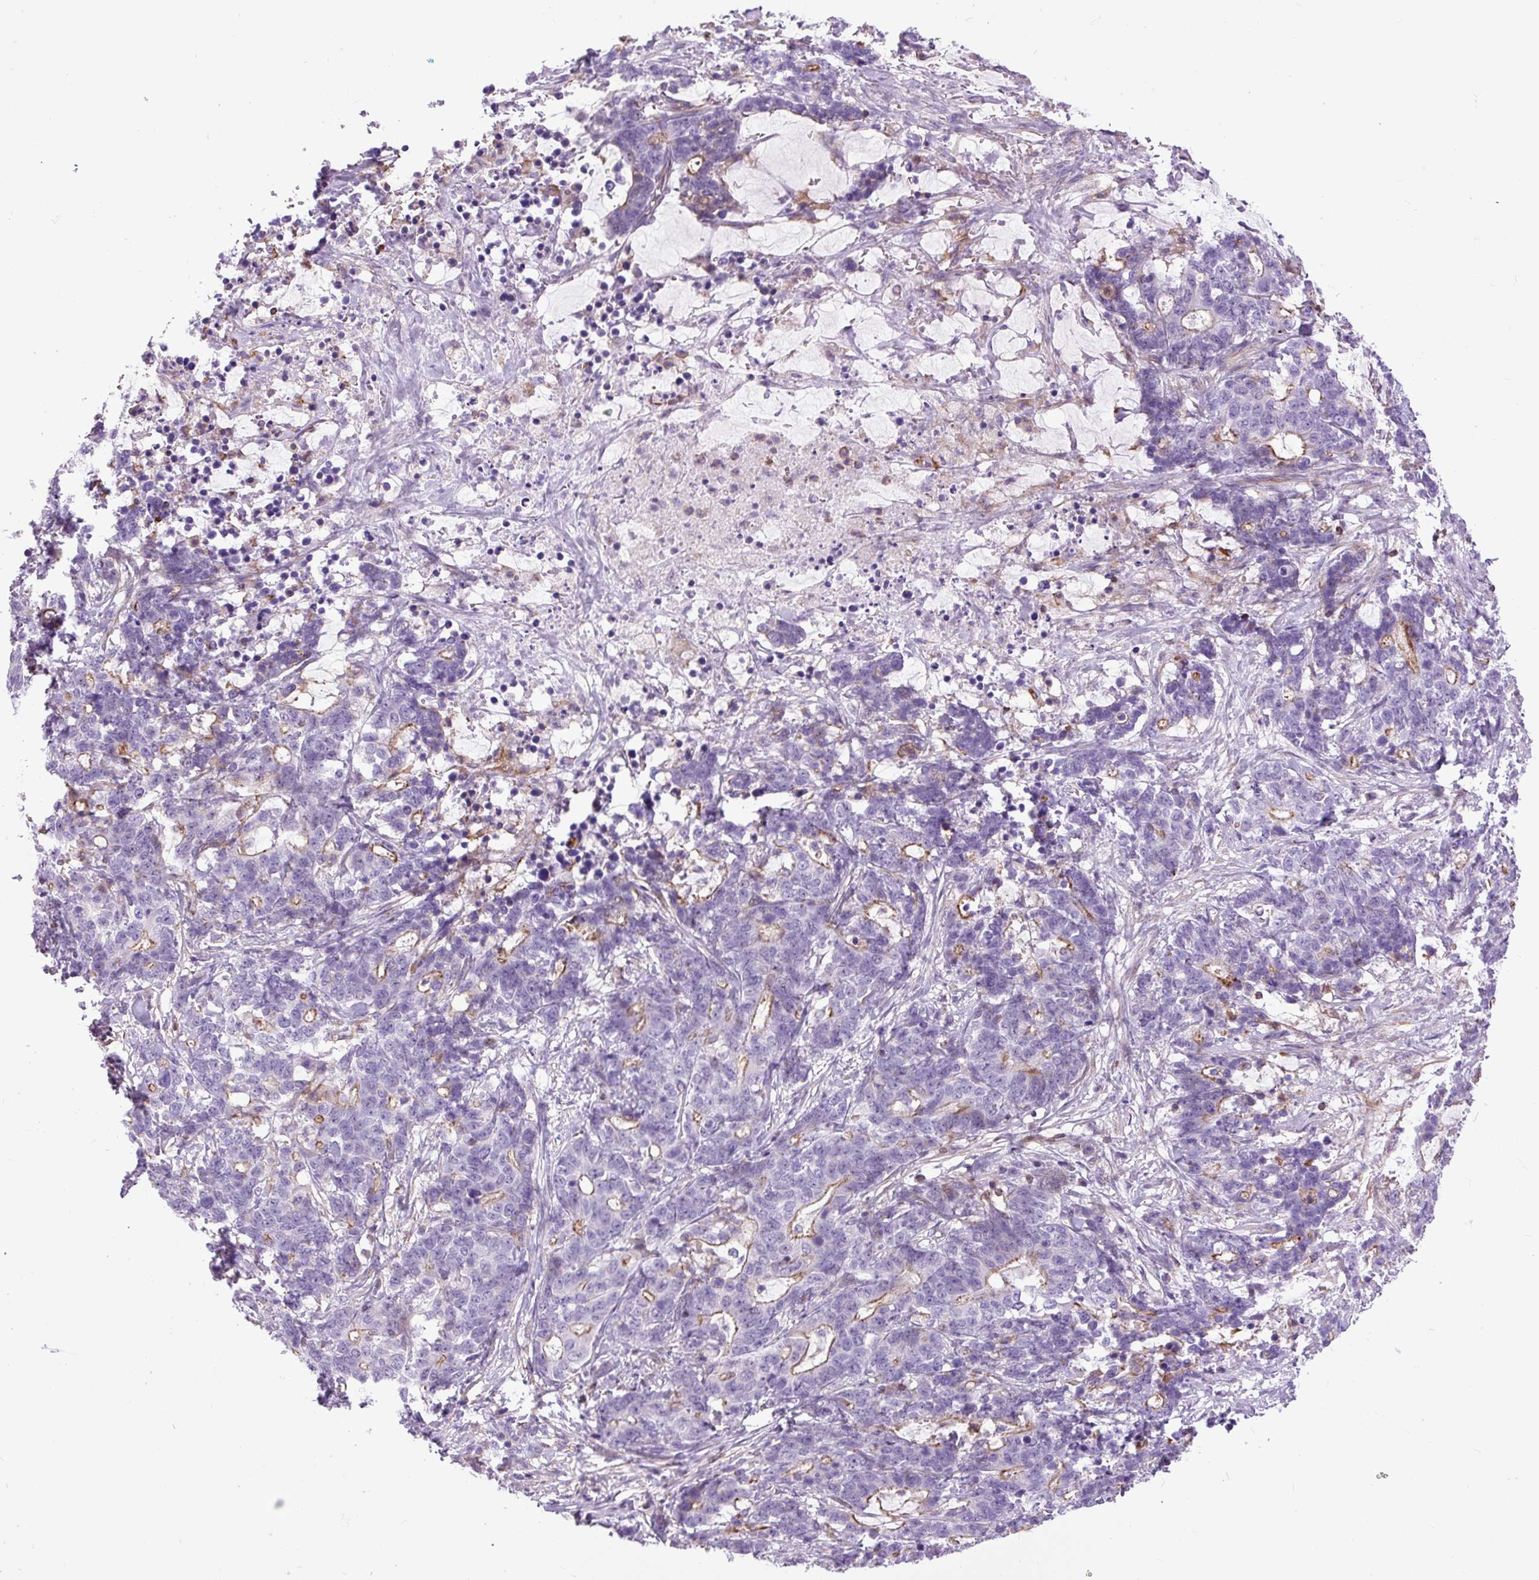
{"staining": {"intensity": "moderate", "quantity": "<25%", "location": "cytoplasmic/membranous"}, "tissue": "stomach cancer", "cell_type": "Tumor cells", "image_type": "cancer", "snomed": [{"axis": "morphology", "description": "Normal tissue, NOS"}, {"axis": "morphology", "description": "Adenocarcinoma, NOS"}, {"axis": "topography", "description": "Stomach"}], "caption": "A brown stain labels moderate cytoplasmic/membranous expression of a protein in stomach adenocarcinoma tumor cells.", "gene": "ZNF197", "patient": {"sex": "female", "age": 64}}